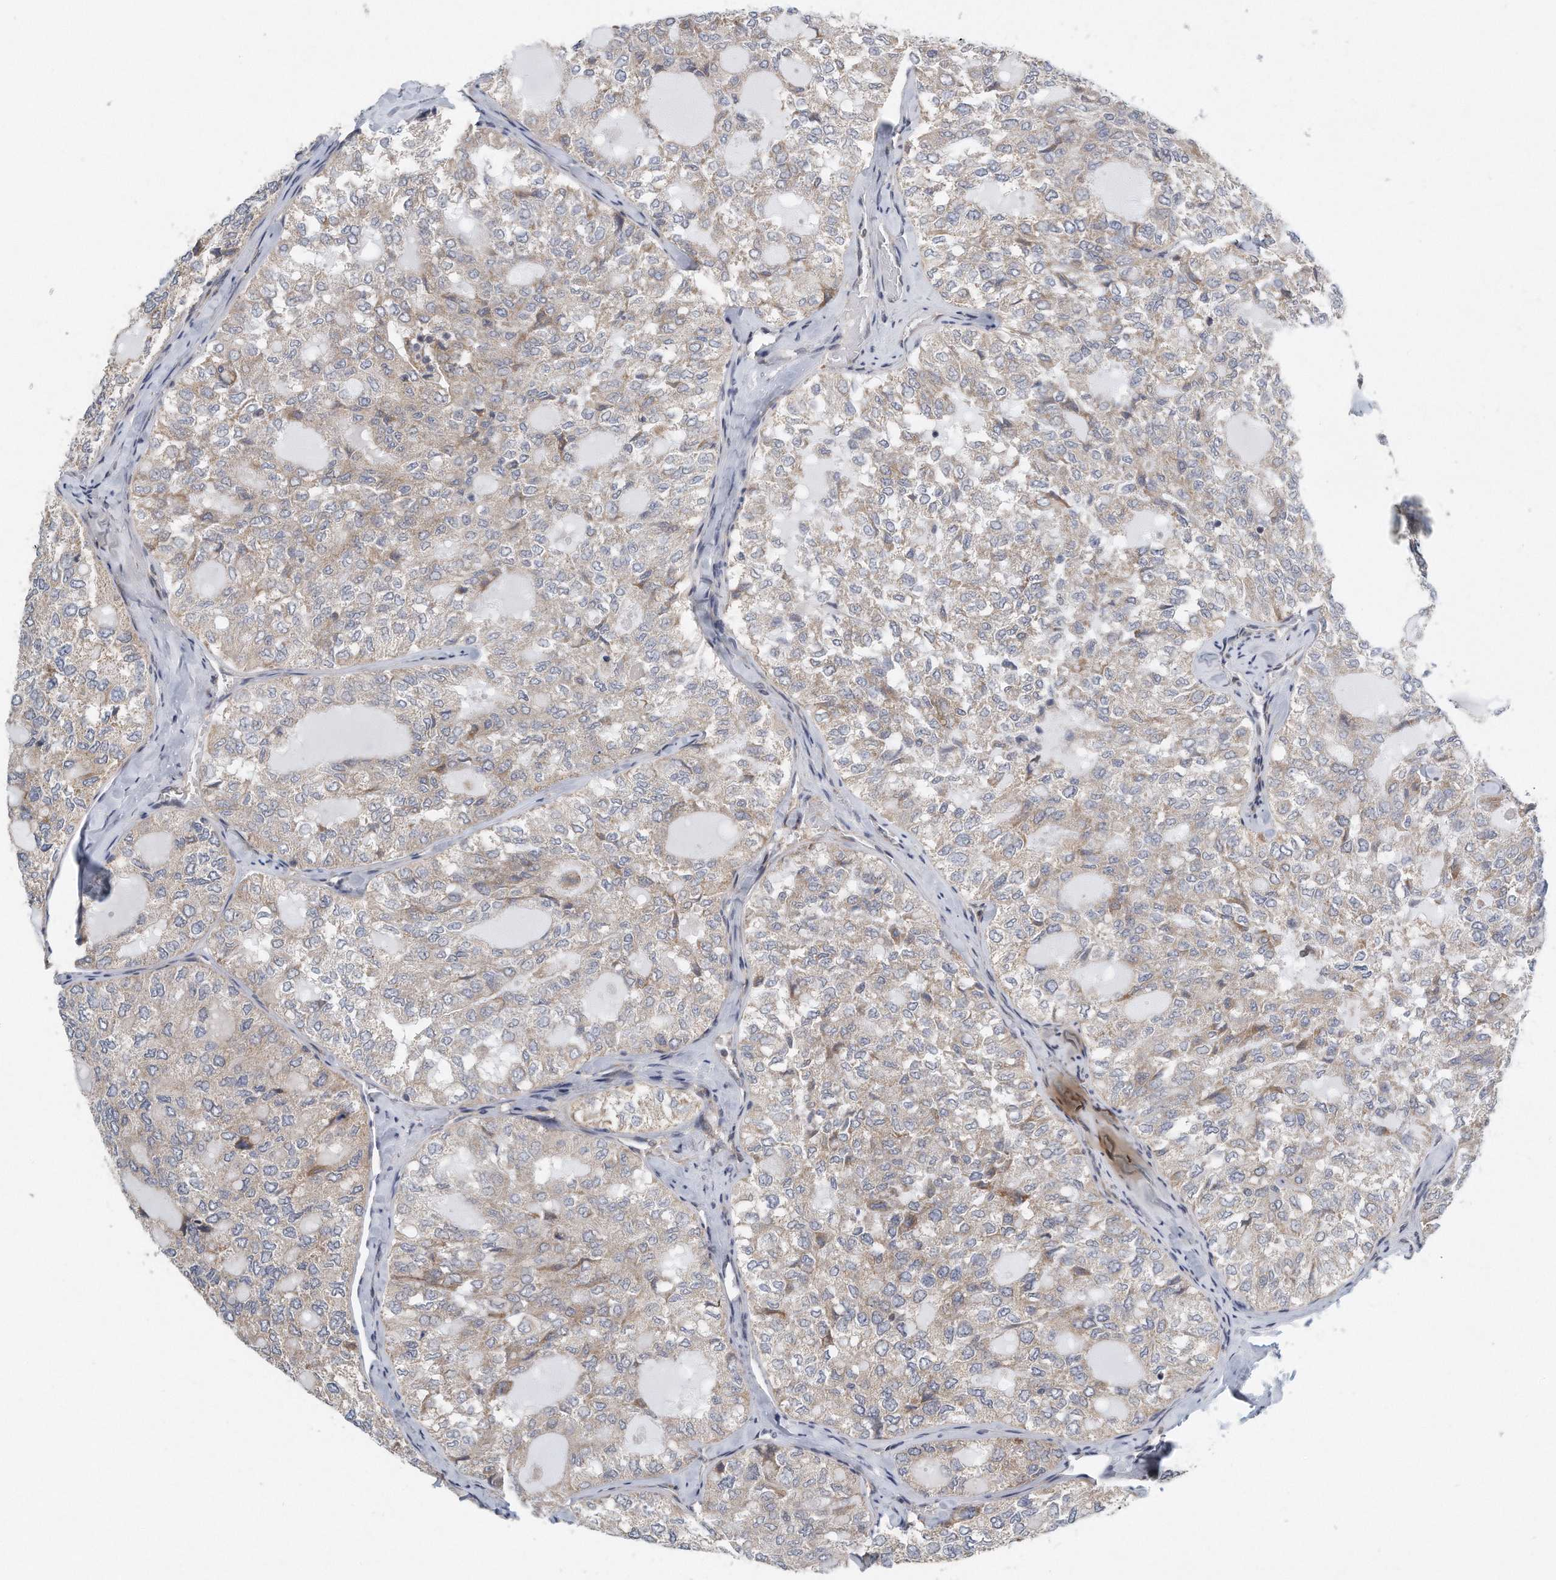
{"staining": {"intensity": "weak", "quantity": "<25%", "location": "cytoplasmic/membranous"}, "tissue": "thyroid cancer", "cell_type": "Tumor cells", "image_type": "cancer", "snomed": [{"axis": "morphology", "description": "Follicular adenoma carcinoma, NOS"}, {"axis": "topography", "description": "Thyroid gland"}], "caption": "Follicular adenoma carcinoma (thyroid) stained for a protein using immunohistochemistry shows no expression tumor cells.", "gene": "VLDLR", "patient": {"sex": "male", "age": 75}}